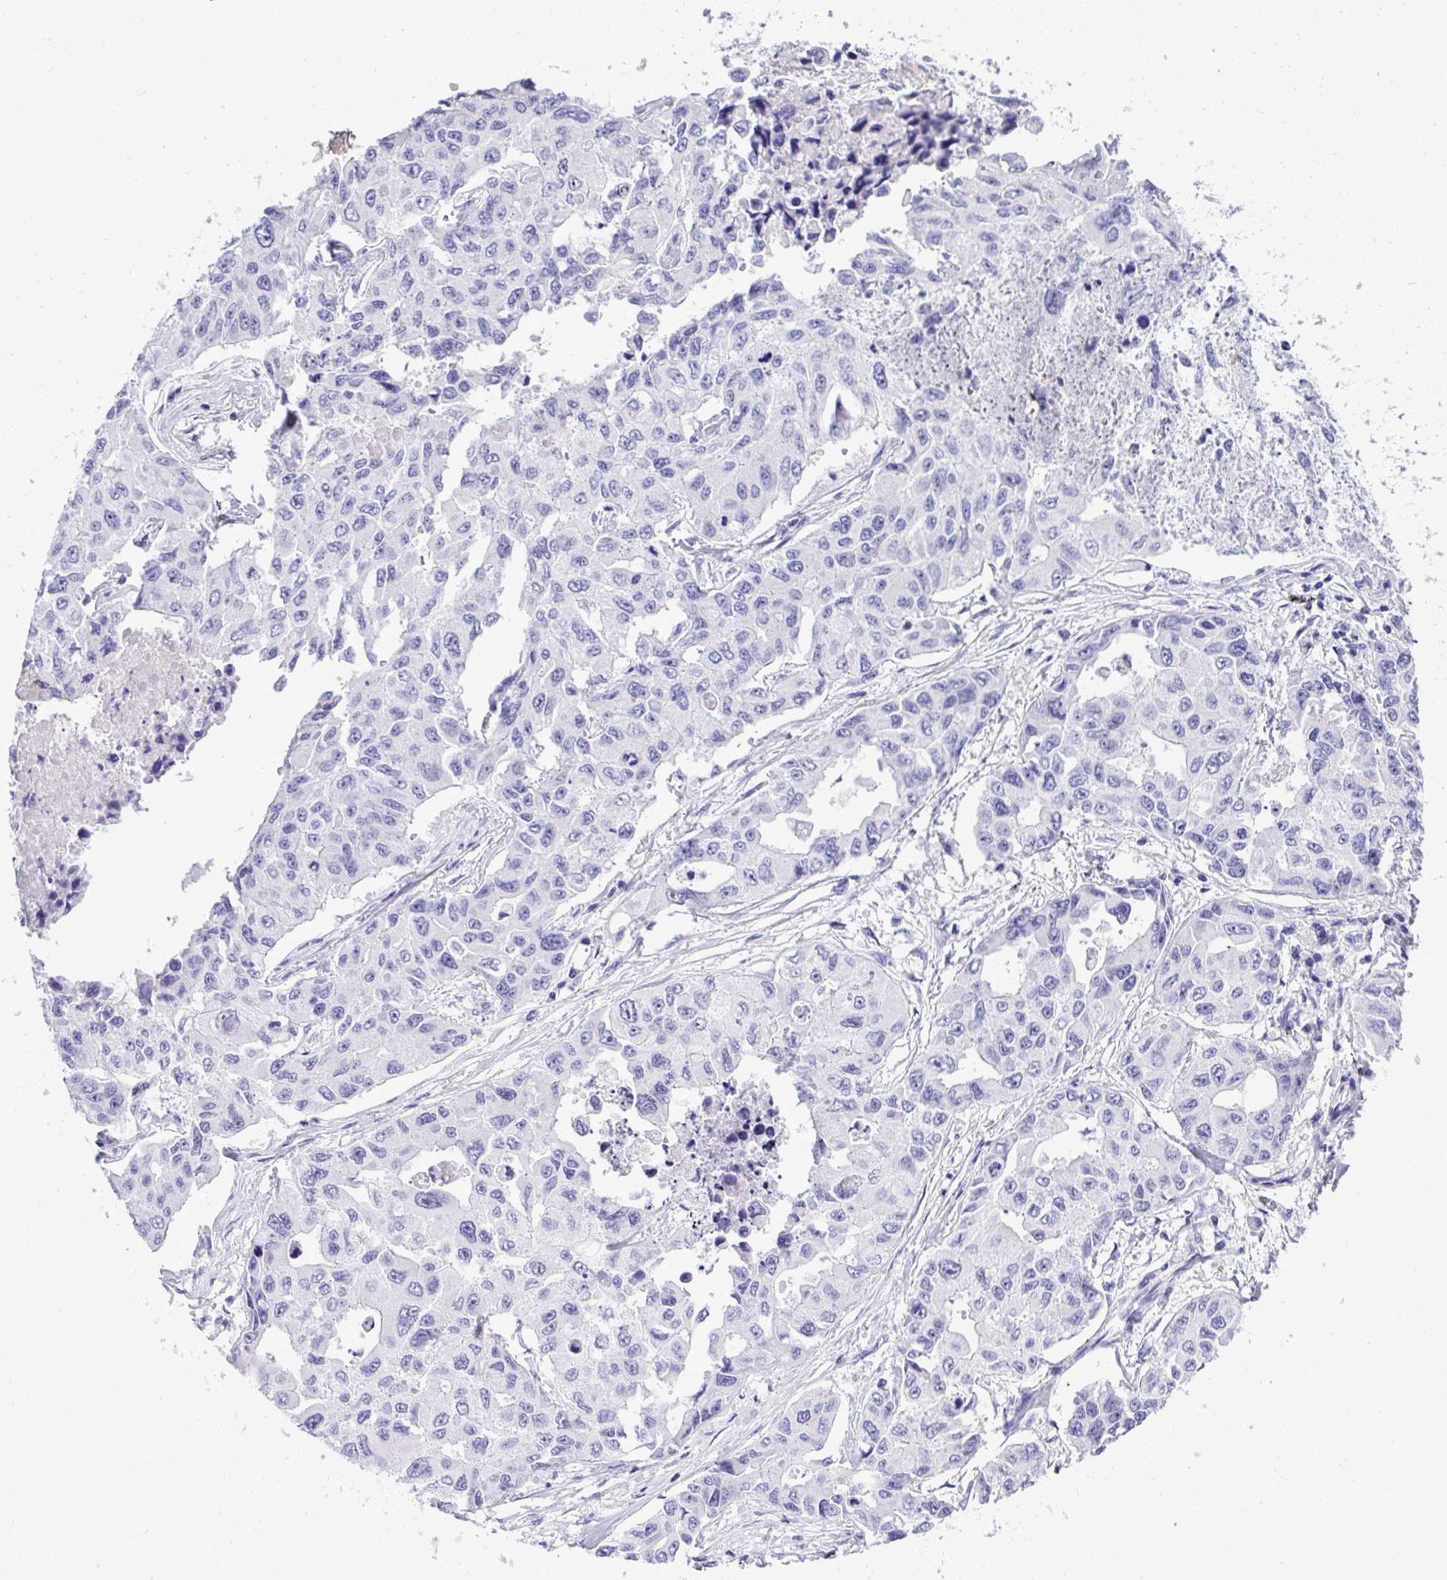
{"staining": {"intensity": "negative", "quantity": "none", "location": "none"}, "tissue": "lung cancer", "cell_type": "Tumor cells", "image_type": "cancer", "snomed": [{"axis": "morphology", "description": "Adenocarcinoma, NOS"}, {"axis": "topography", "description": "Lung"}], "caption": "Immunohistochemistry of human lung cancer displays no expression in tumor cells. (DAB IHC visualized using brightfield microscopy, high magnification).", "gene": "ST6GALNAC3", "patient": {"sex": "male", "age": 64}}